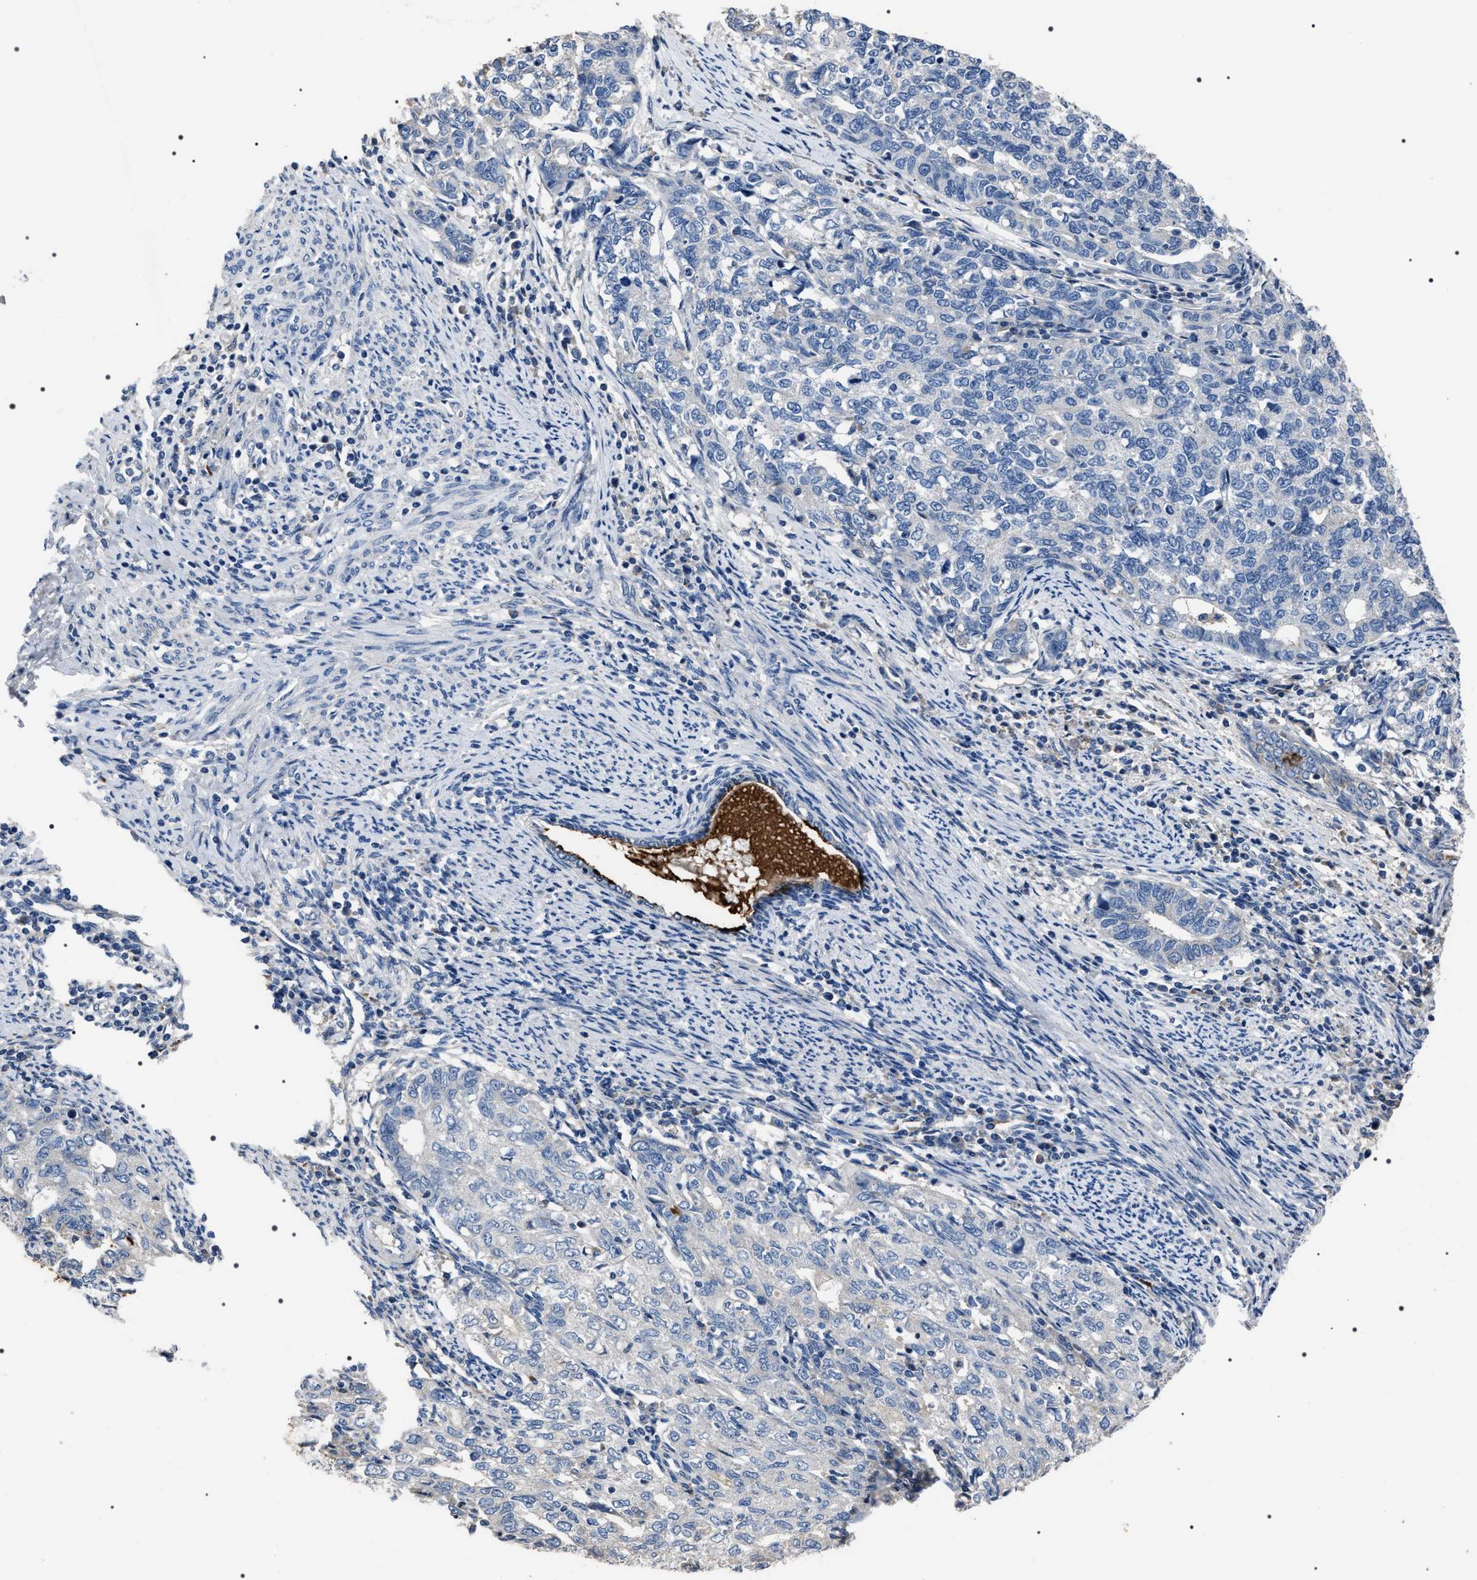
{"staining": {"intensity": "negative", "quantity": "none", "location": "none"}, "tissue": "cervical cancer", "cell_type": "Tumor cells", "image_type": "cancer", "snomed": [{"axis": "morphology", "description": "Squamous cell carcinoma, NOS"}, {"axis": "topography", "description": "Cervix"}], "caption": "This is an immunohistochemistry (IHC) photomicrograph of human cervical squamous cell carcinoma. There is no staining in tumor cells.", "gene": "TRIM54", "patient": {"sex": "female", "age": 63}}